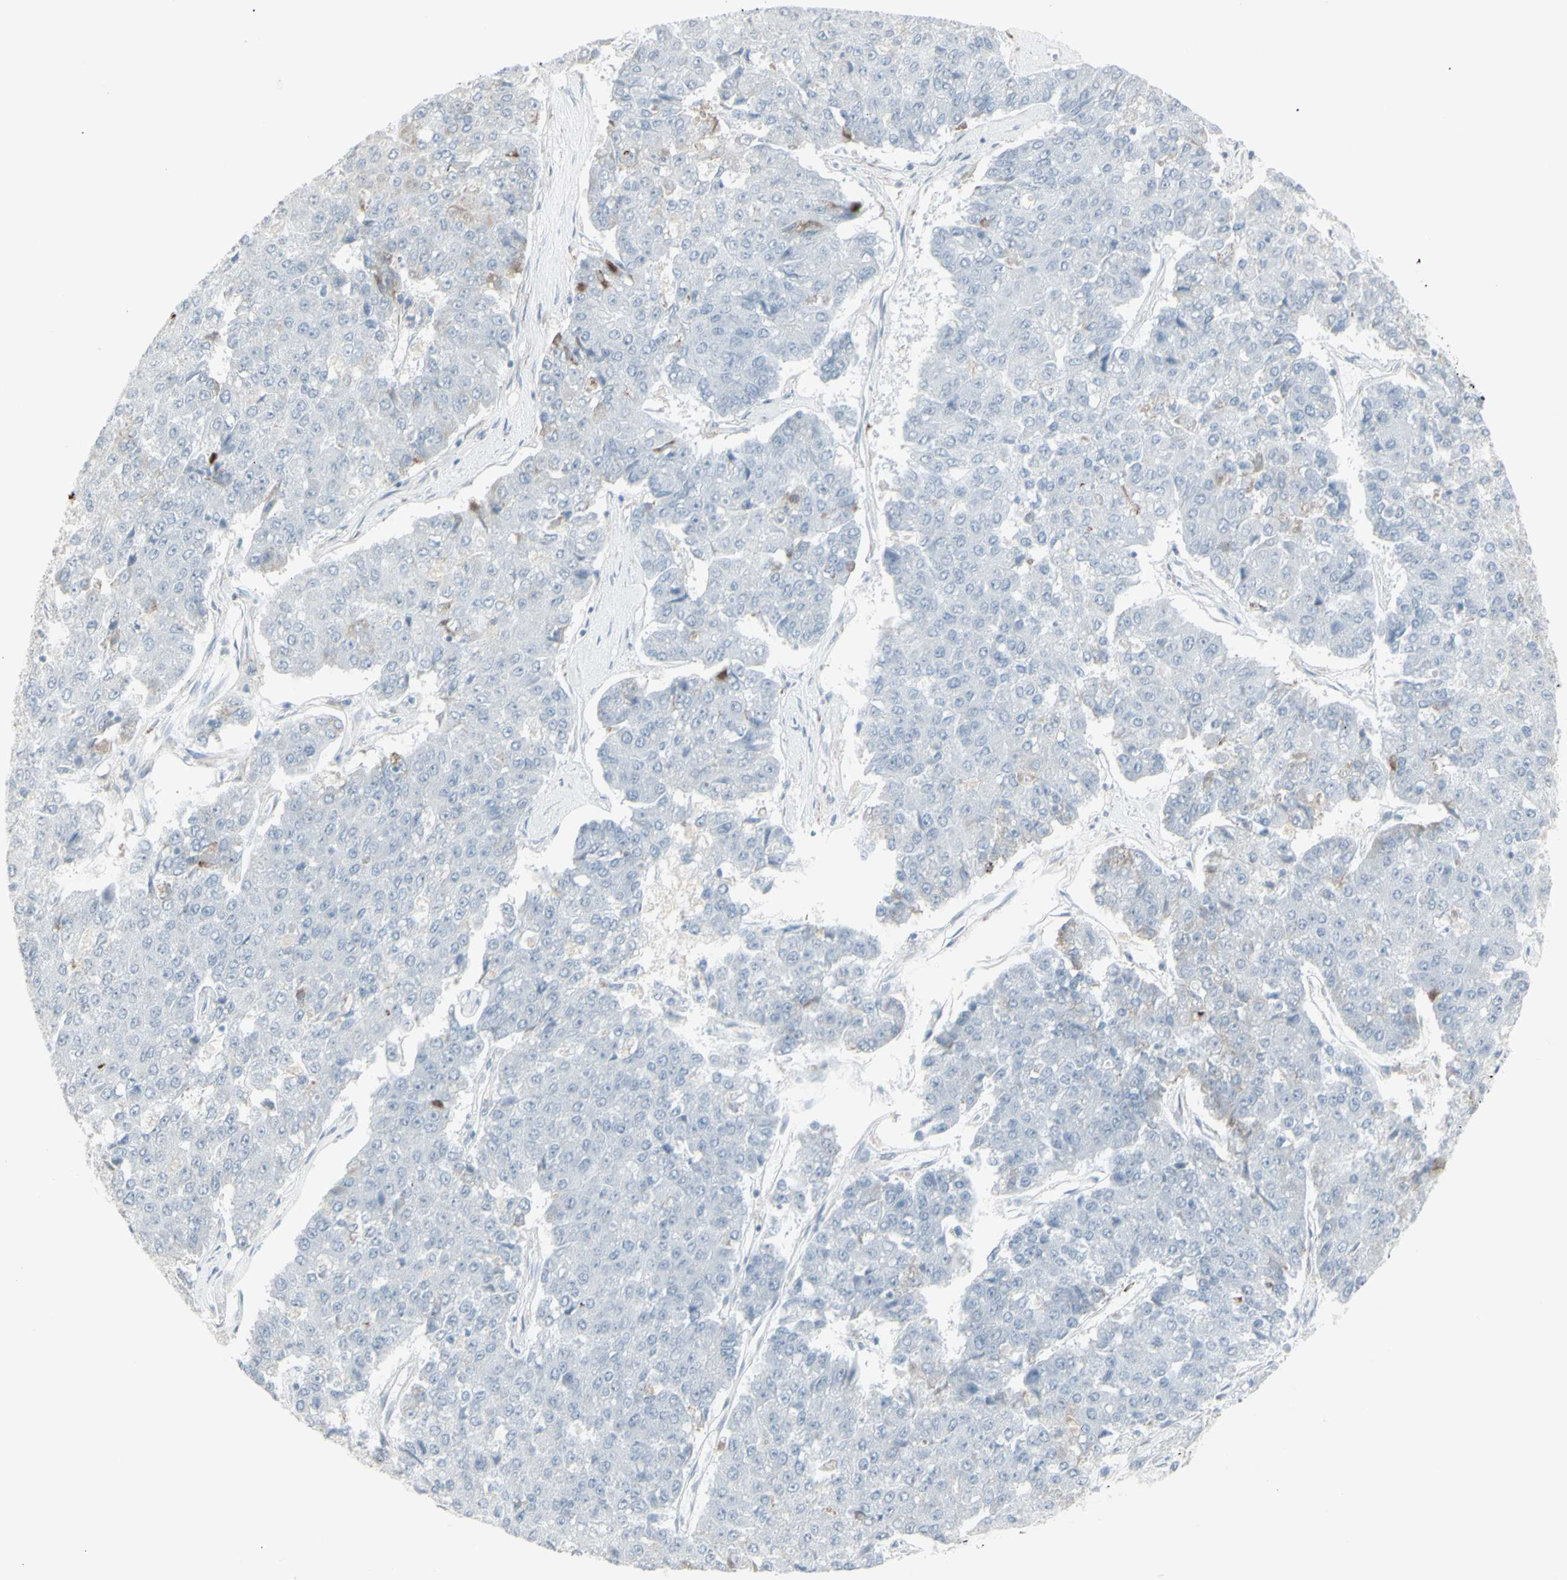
{"staining": {"intensity": "strong", "quantity": "<25%", "location": "cytoplasmic/membranous"}, "tissue": "pancreatic cancer", "cell_type": "Tumor cells", "image_type": "cancer", "snomed": [{"axis": "morphology", "description": "Adenocarcinoma, NOS"}, {"axis": "topography", "description": "Pancreas"}], "caption": "Immunohistochemical staining of human adenocarcinoma (pancreatic) shows strong cytoplasmic/membranous protein expression in approximately <25% of tumor cells.", "gene": "YBX2", "patient": {"sex": "male", "age": 50}}